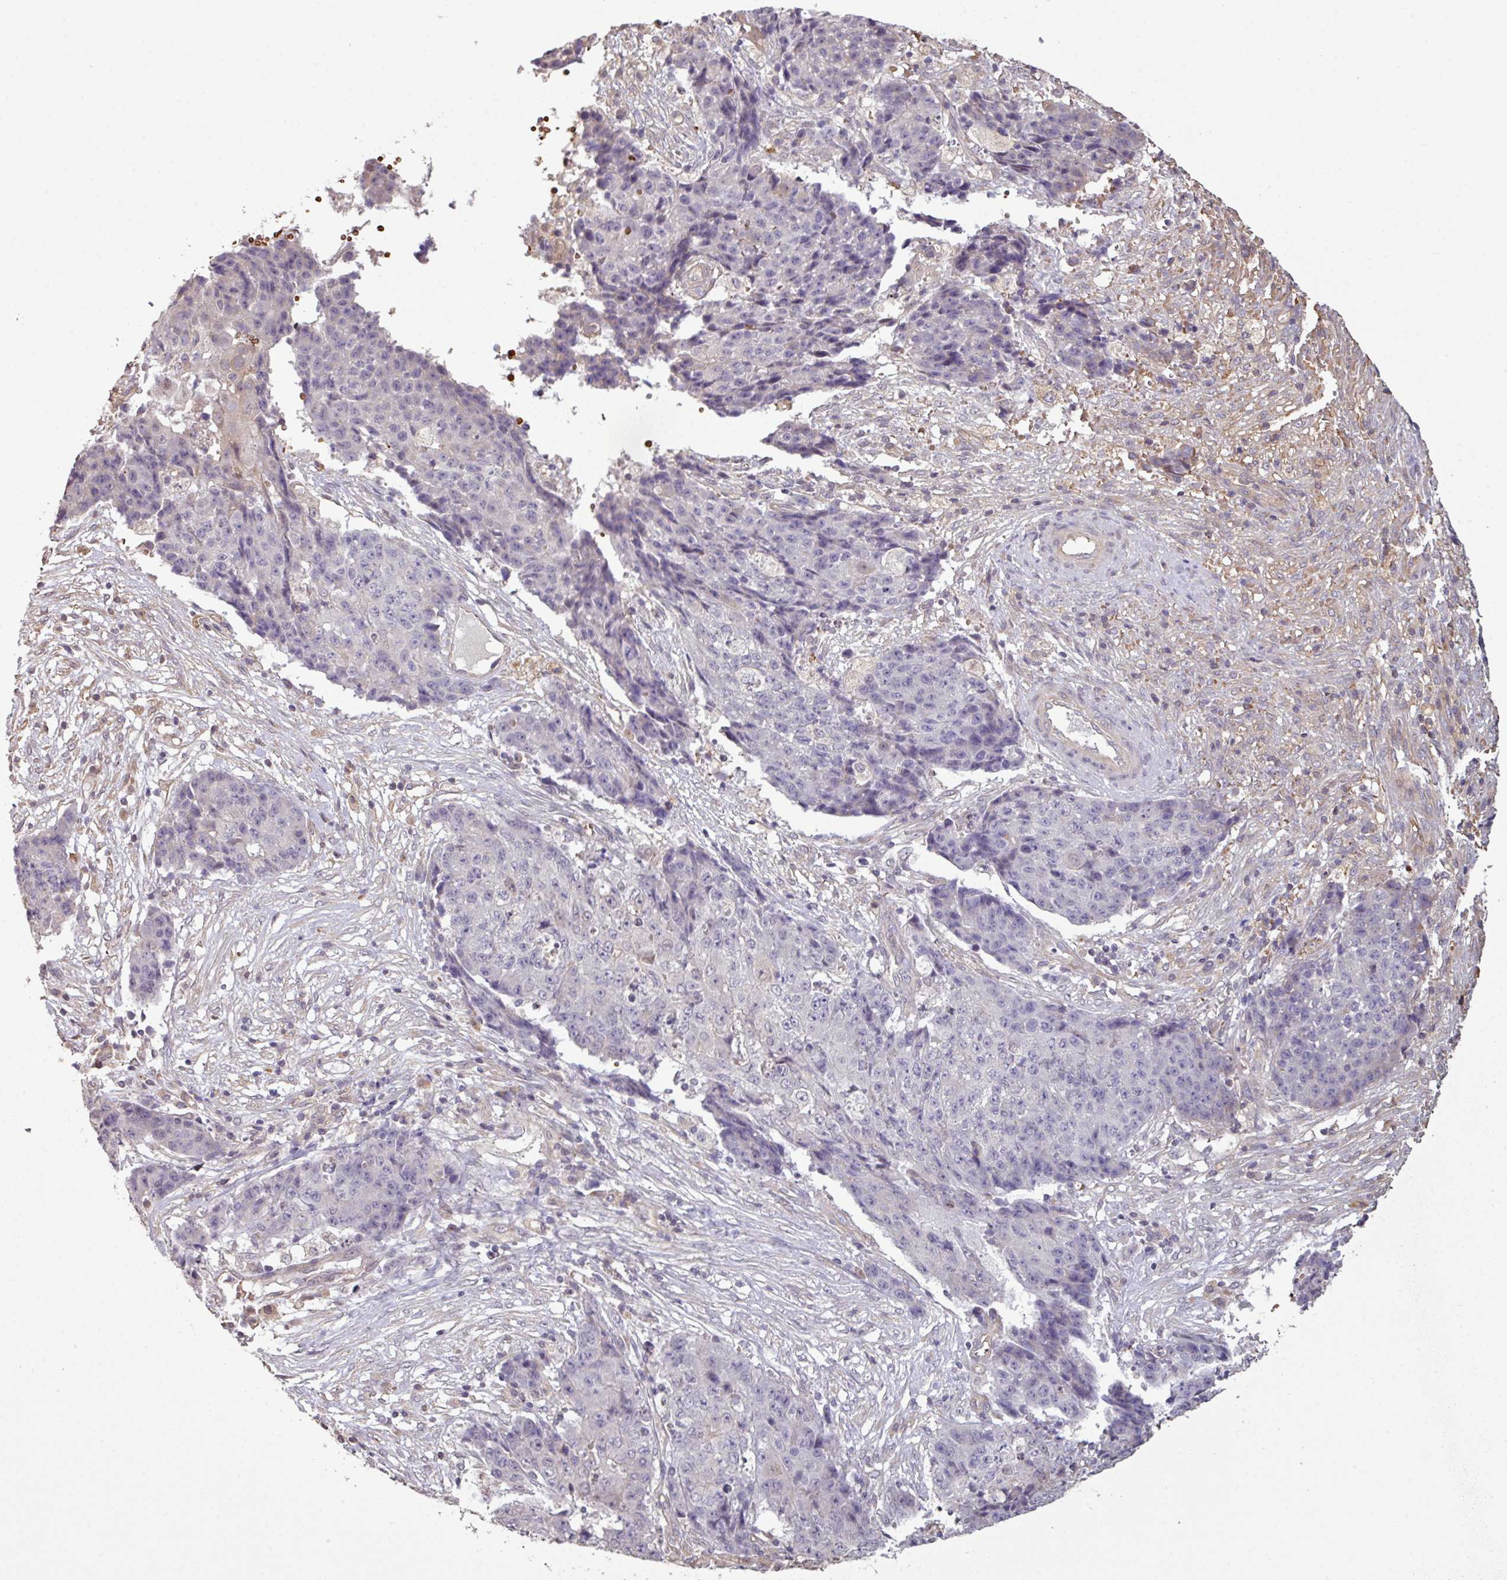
{"staining": {"intensity": "negative", "quantity": "none", "location": "none"}, "tissue": "ovarian cancer", "cell_type": "Tumor cells", "image_type": "cancer", "snomed": [{"axis": "morphology", "description": "Carcinoma, endometroid"}, {"axis": "topography", "description": "Ovary"}], "caption": "This is an IHC histopathology image of human ovarian cancer. There is no positivity in tumor cells.", "gene": "NHSL2", "patient": {"sex": "female", "age": 42}}